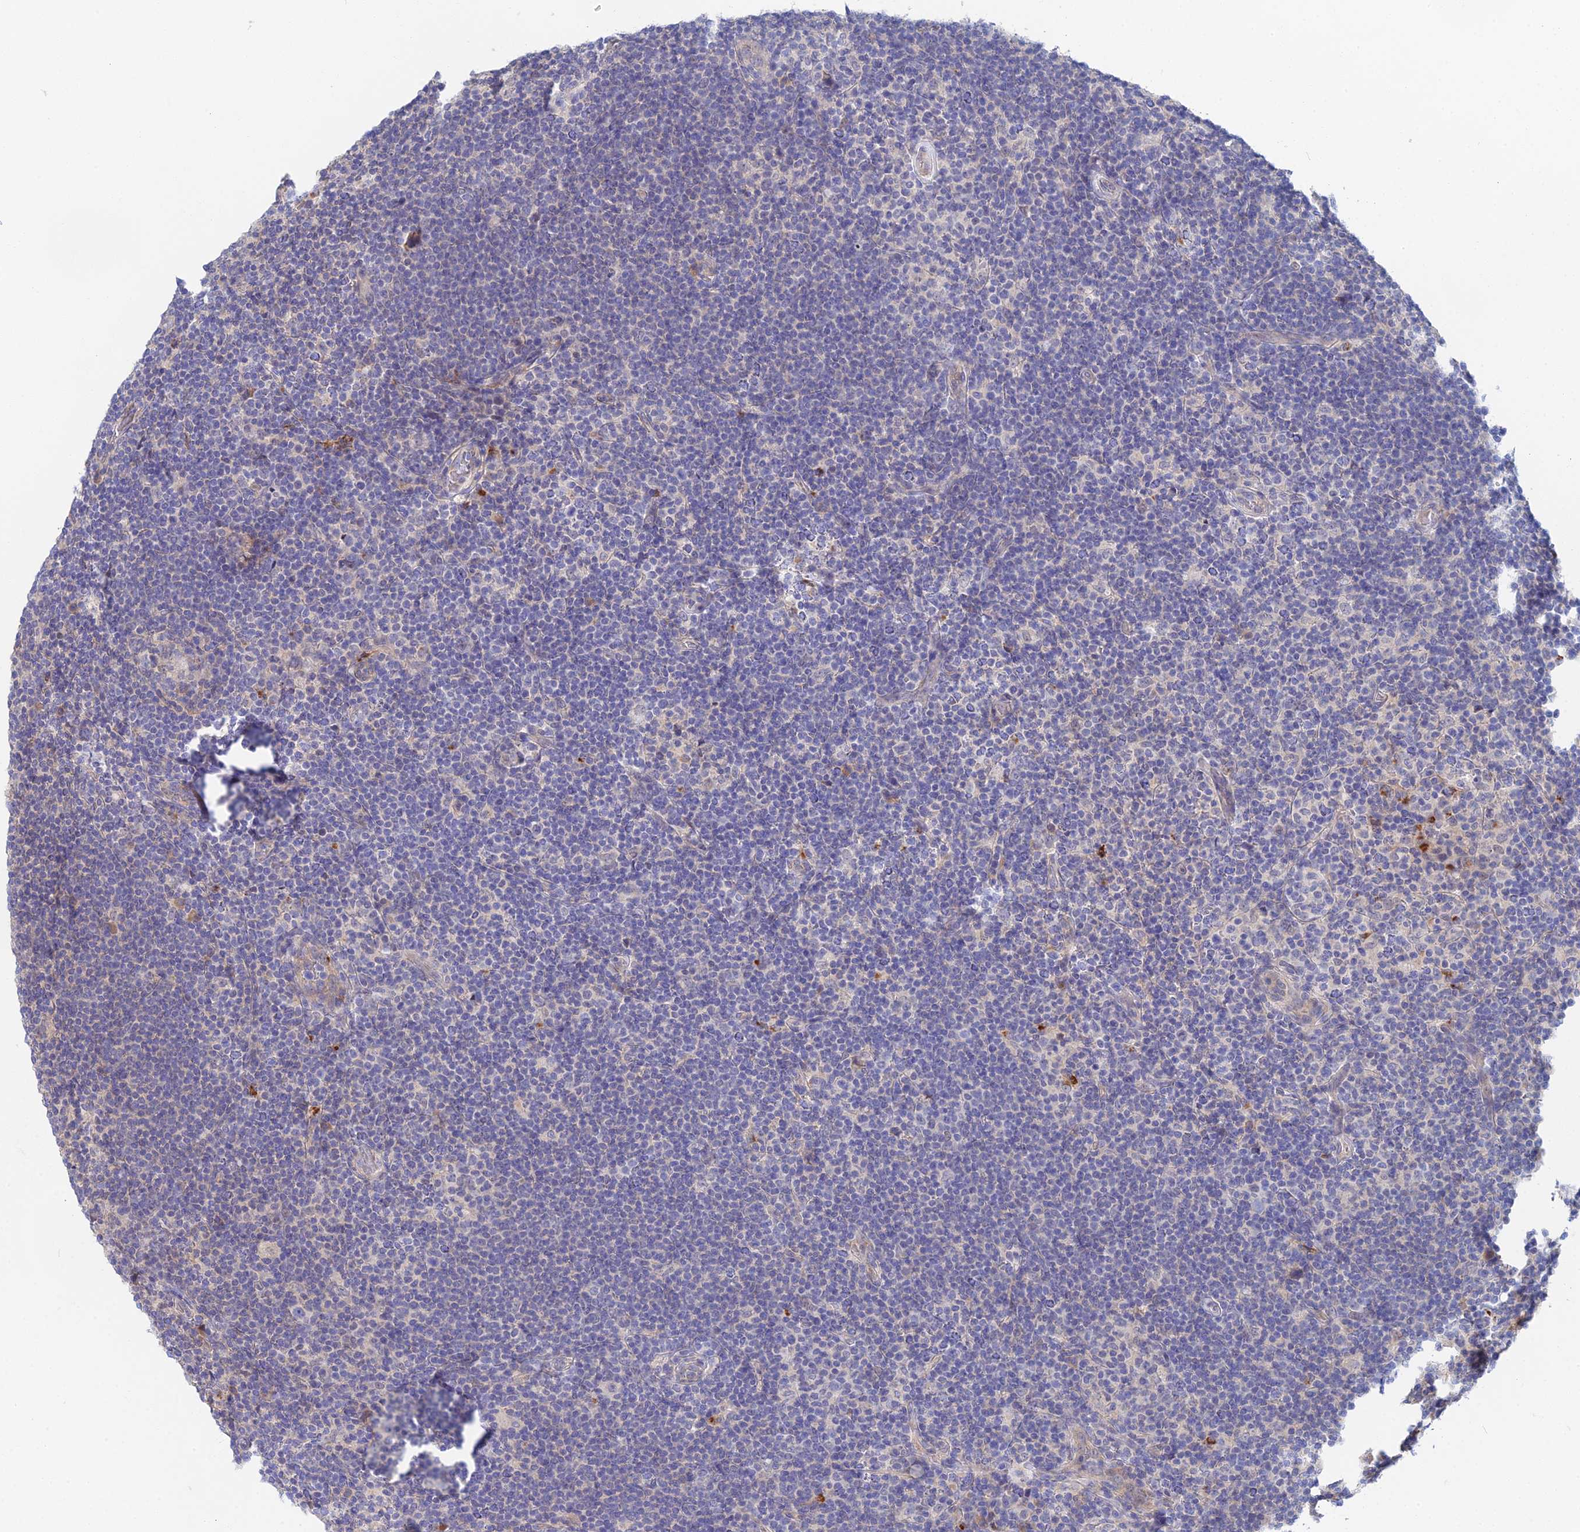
{"staining": {"intensity": "negative", "quantity": "none", "location": "none"}, "tissue": "lymphoma", "cell_type": "Tumor cells", "image_type": "cancer", "snomed": [{"axis": "morphology", "description": "Hodgkin's disease, NOS"}, {"axis": "topography", "description": "Lymph node"}], "caption": "Tumor cells are negative for protein expression in human lymphoma. (DAB (3,3'-diaminobenzidine) immunohistochemistry (IHC) visualized using brightfield microscopy, high magnification).", "gene": "DNAH14", "patient": {"sex": "female", "age": 57}}